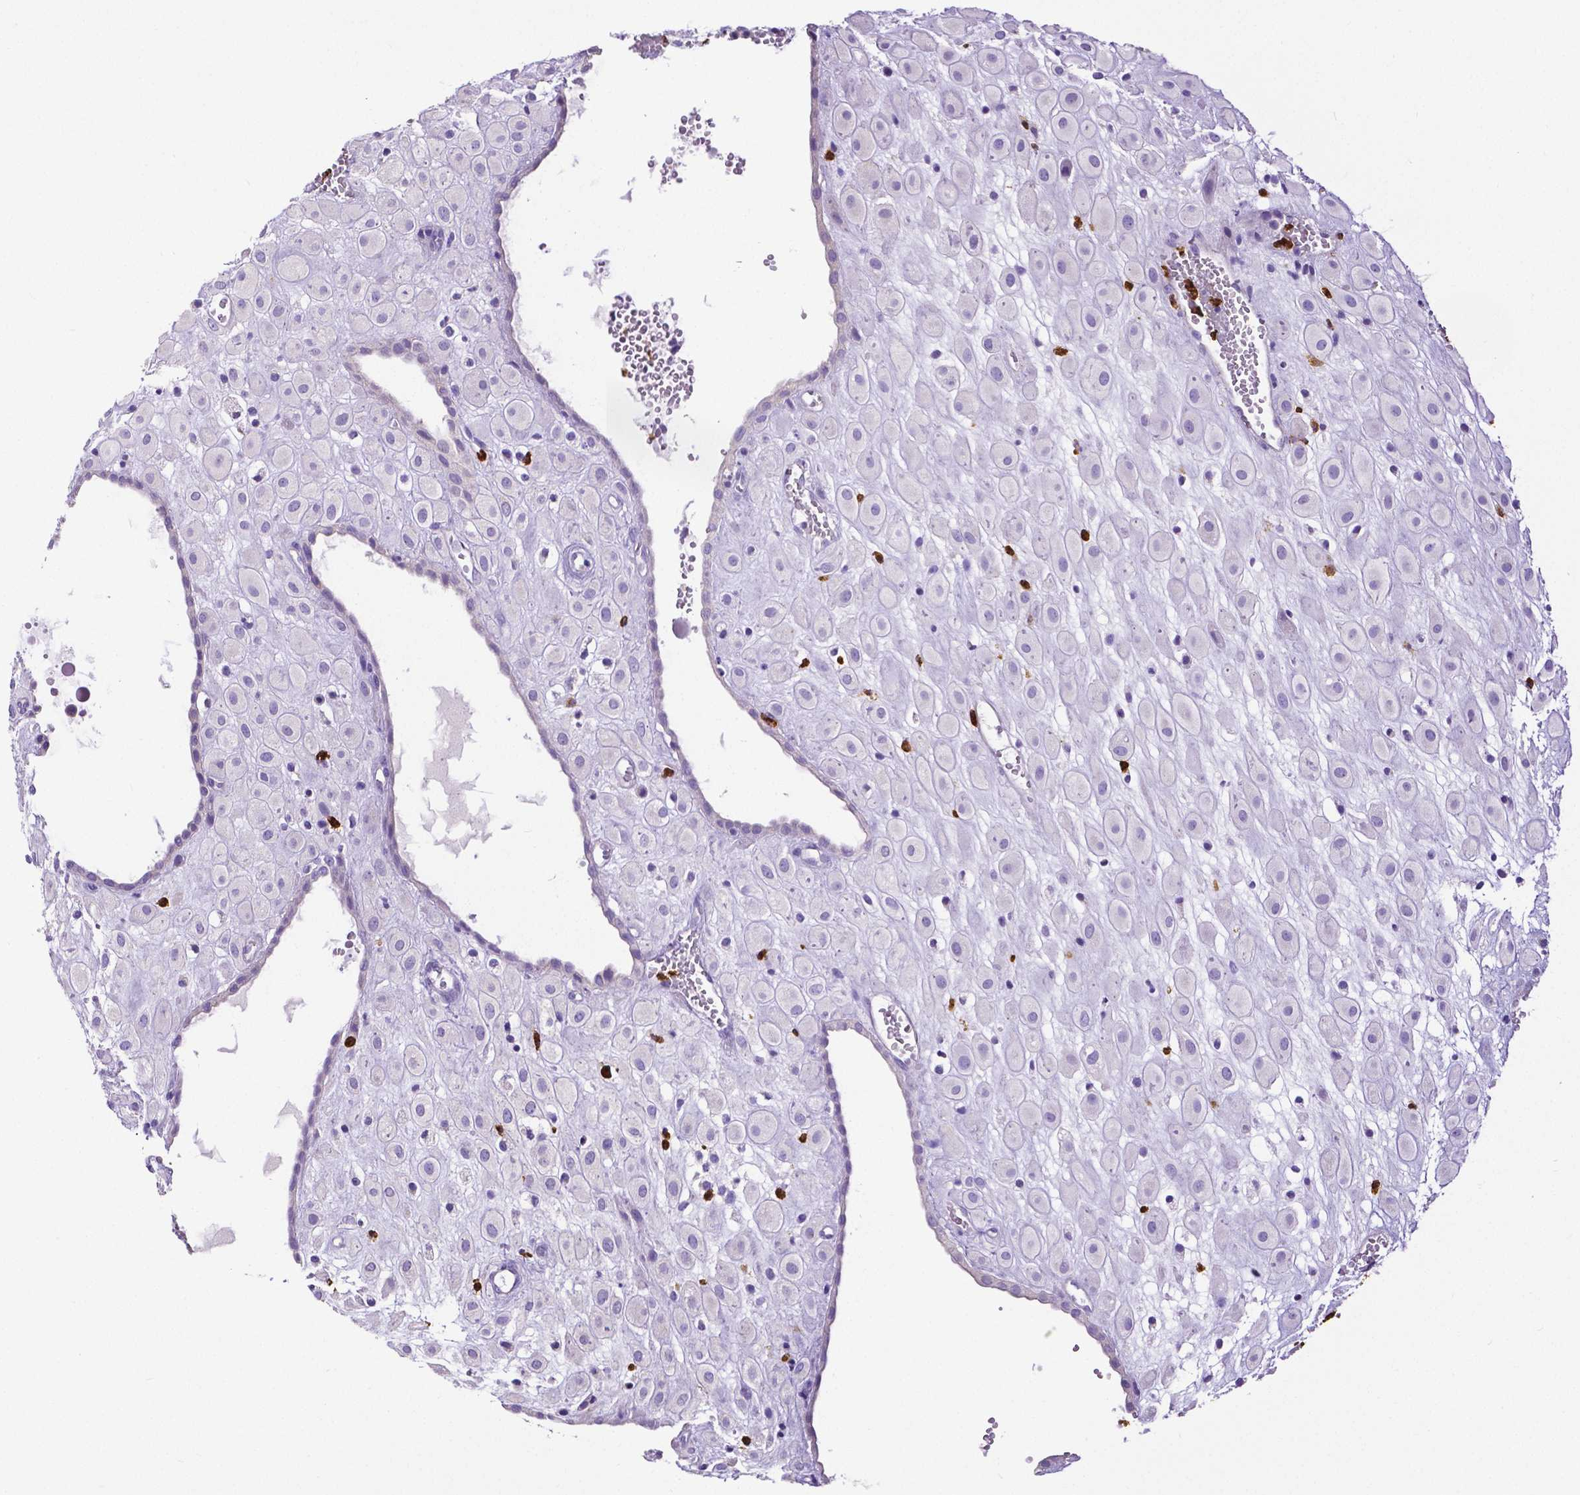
{"staining": {"intensity": "negative", "quantity": "none", "location": "none"}, "tissue": "placenta", "cell_type": "Decidual cells", "image_type": "normal", "snomed": [{"axis": "morphology", "description": "Normal tissue, NOS"}, {"axis": "topography", "description": "Placenta"}], "caption": "The immunohistochemistry micrograph has no significant expression in decidual cells of placenta.", "gene": "MMP9", "patient": {"sex": "female", "age": 24}}